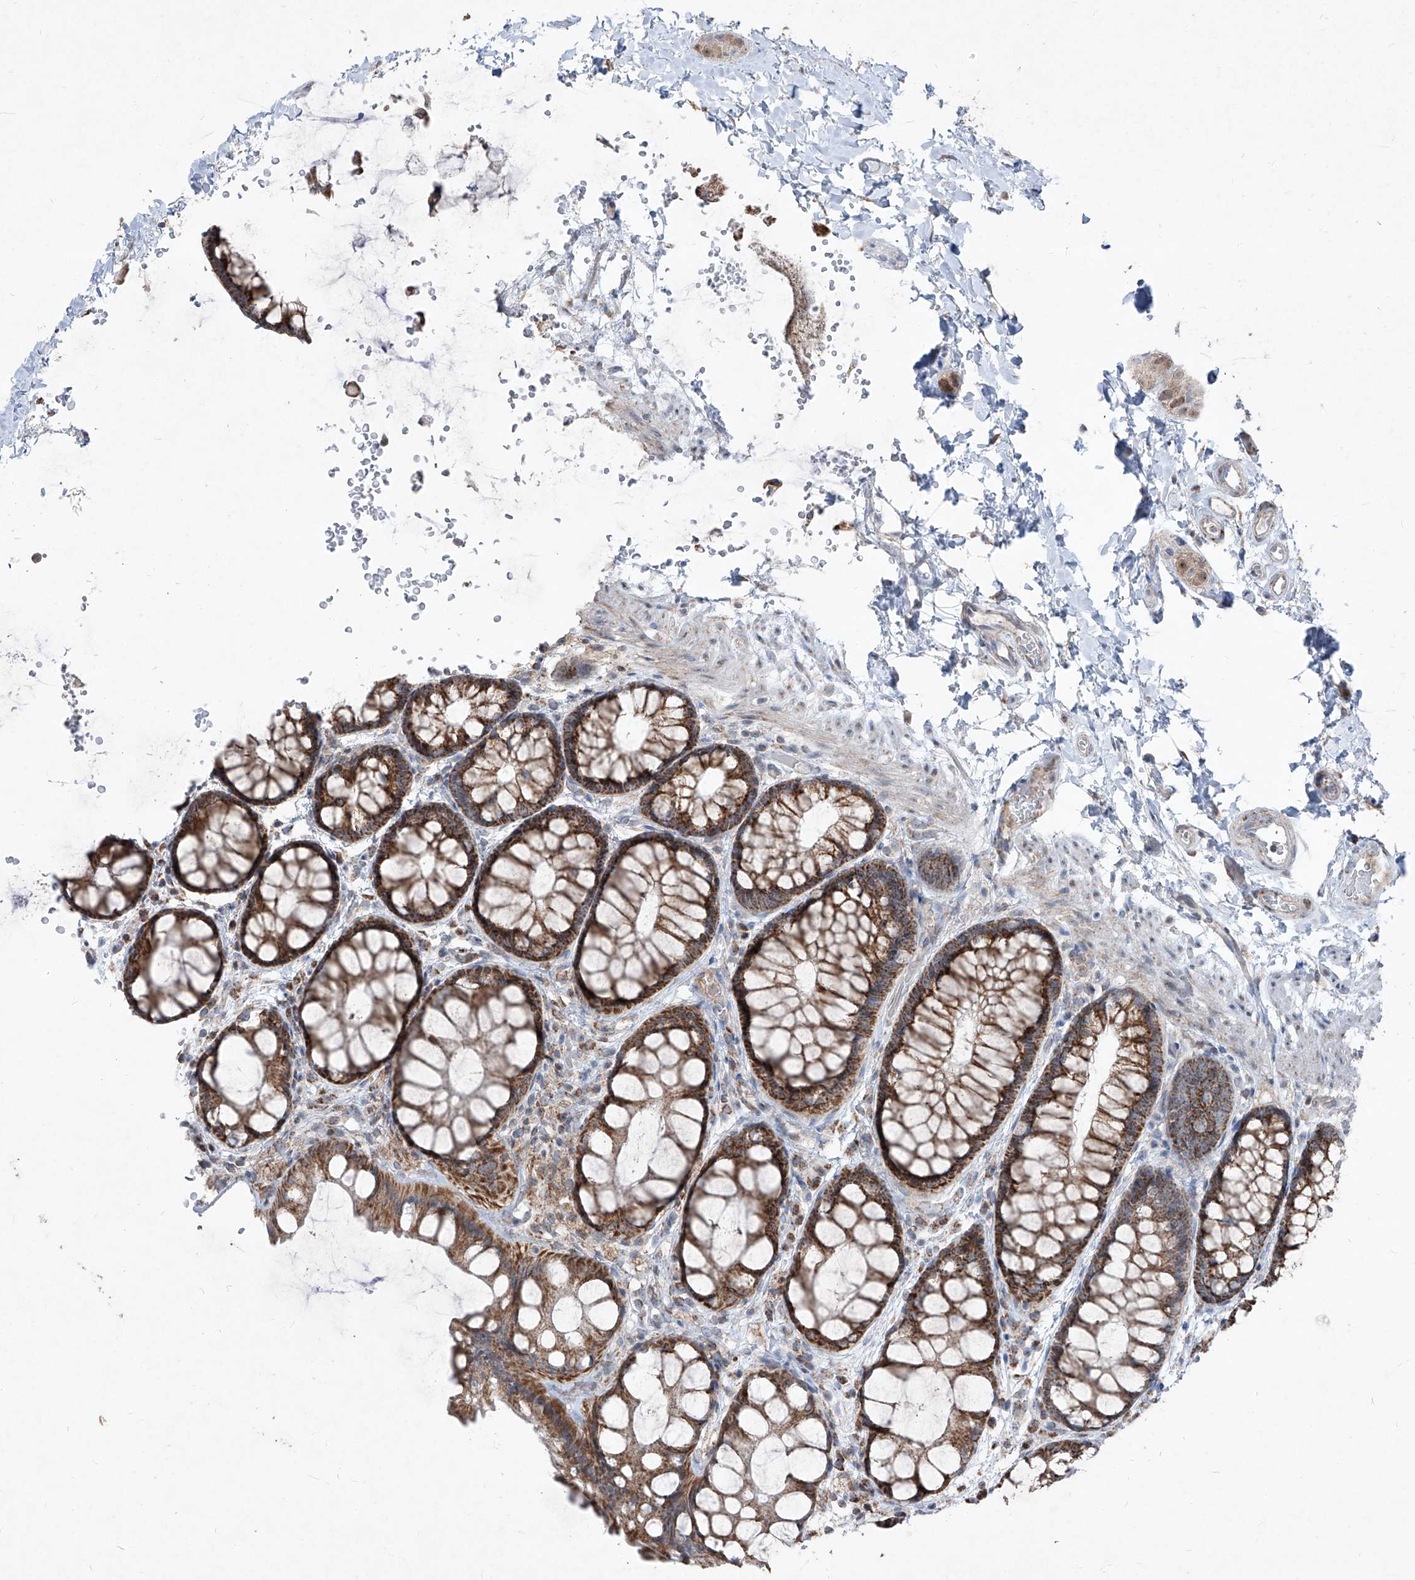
{"staining": {"intensity": "negative", "quantity": "none", "location": "none"}, "tissue": "colon", "cell_type": "Endothelial cells", "image_type": "normal", "snomed": [{"axis": "morphology", "description": "Normal tissue, NOS"}, {"axis": "topography", "description": "Colon"}], "caption": "A high-resolution histopathology image shows immunohistochemistry staining of unremarkable colon, which reveals no significant expression in endothelial cells.", "gene": "NDUFB3", "patient": {"sex": "male", "age": 47}}